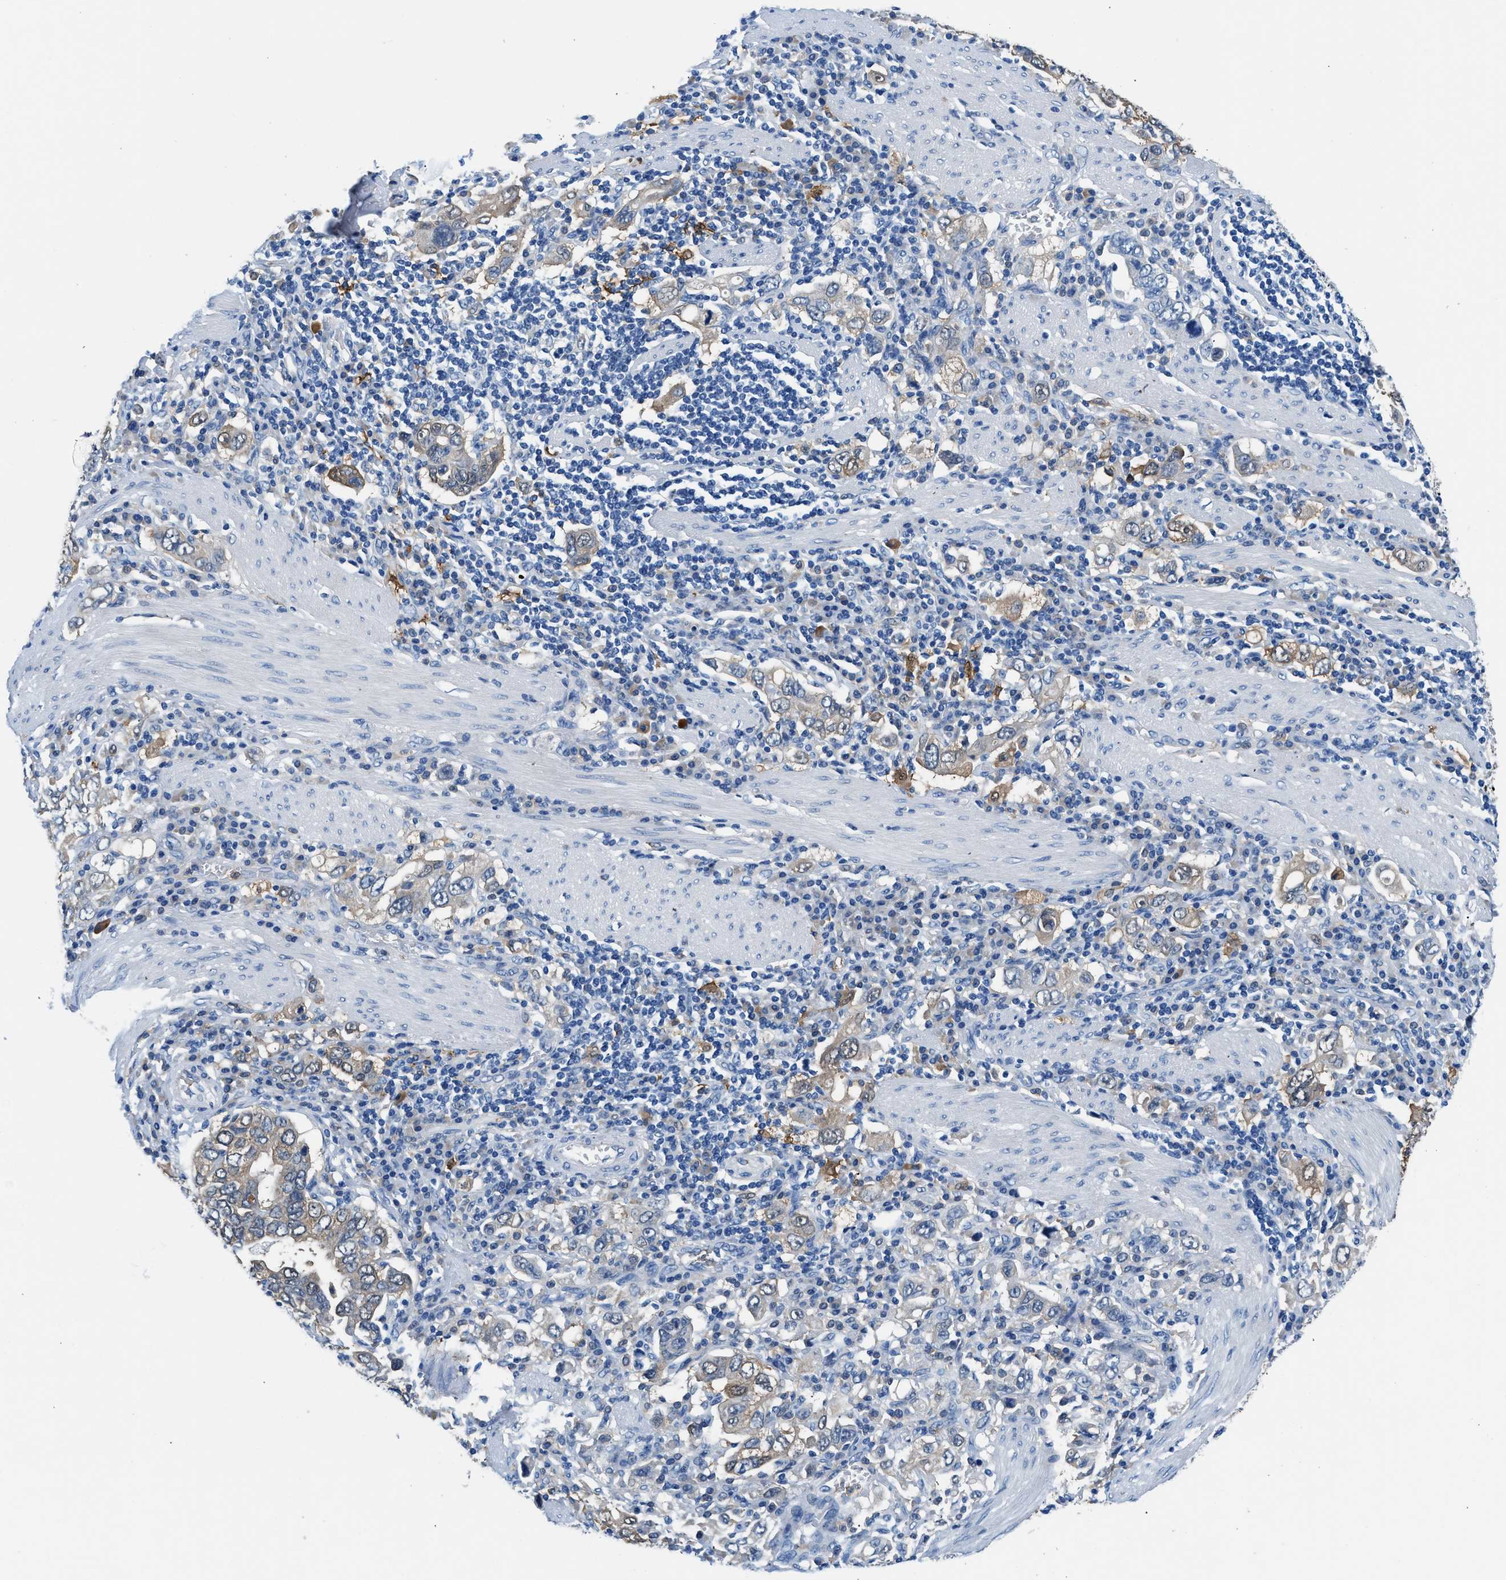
{"staining": {"intensity": "weak", "quantity": "<25%", "location": "cytoplasmic/membranous"}, "tissue": "stomach cancer", "cell_type": "Tumor cells", "image_type": "cancer", "snomed": [{"axis": "morphology", "description": "Adenocarcinoma, NOS"}, {"axis": "topography", "description": "Stomach, upper"}], "caption": "Immunohistochemistry (IHC) photomicrograph of neoplastic tissue: stomach cancer (adenocarcinoma) stained with DAB (3,3'-diaminobenzidine) displays no significant protein expression in tumor cells. Brightfield microscopy of immunohistochemistry (IHC) stained with DAB (brown) and hematoxylin (blue), captured at high magnification.", "gene": "FADS6", "patient": {"sex": "male", "age": 62}}